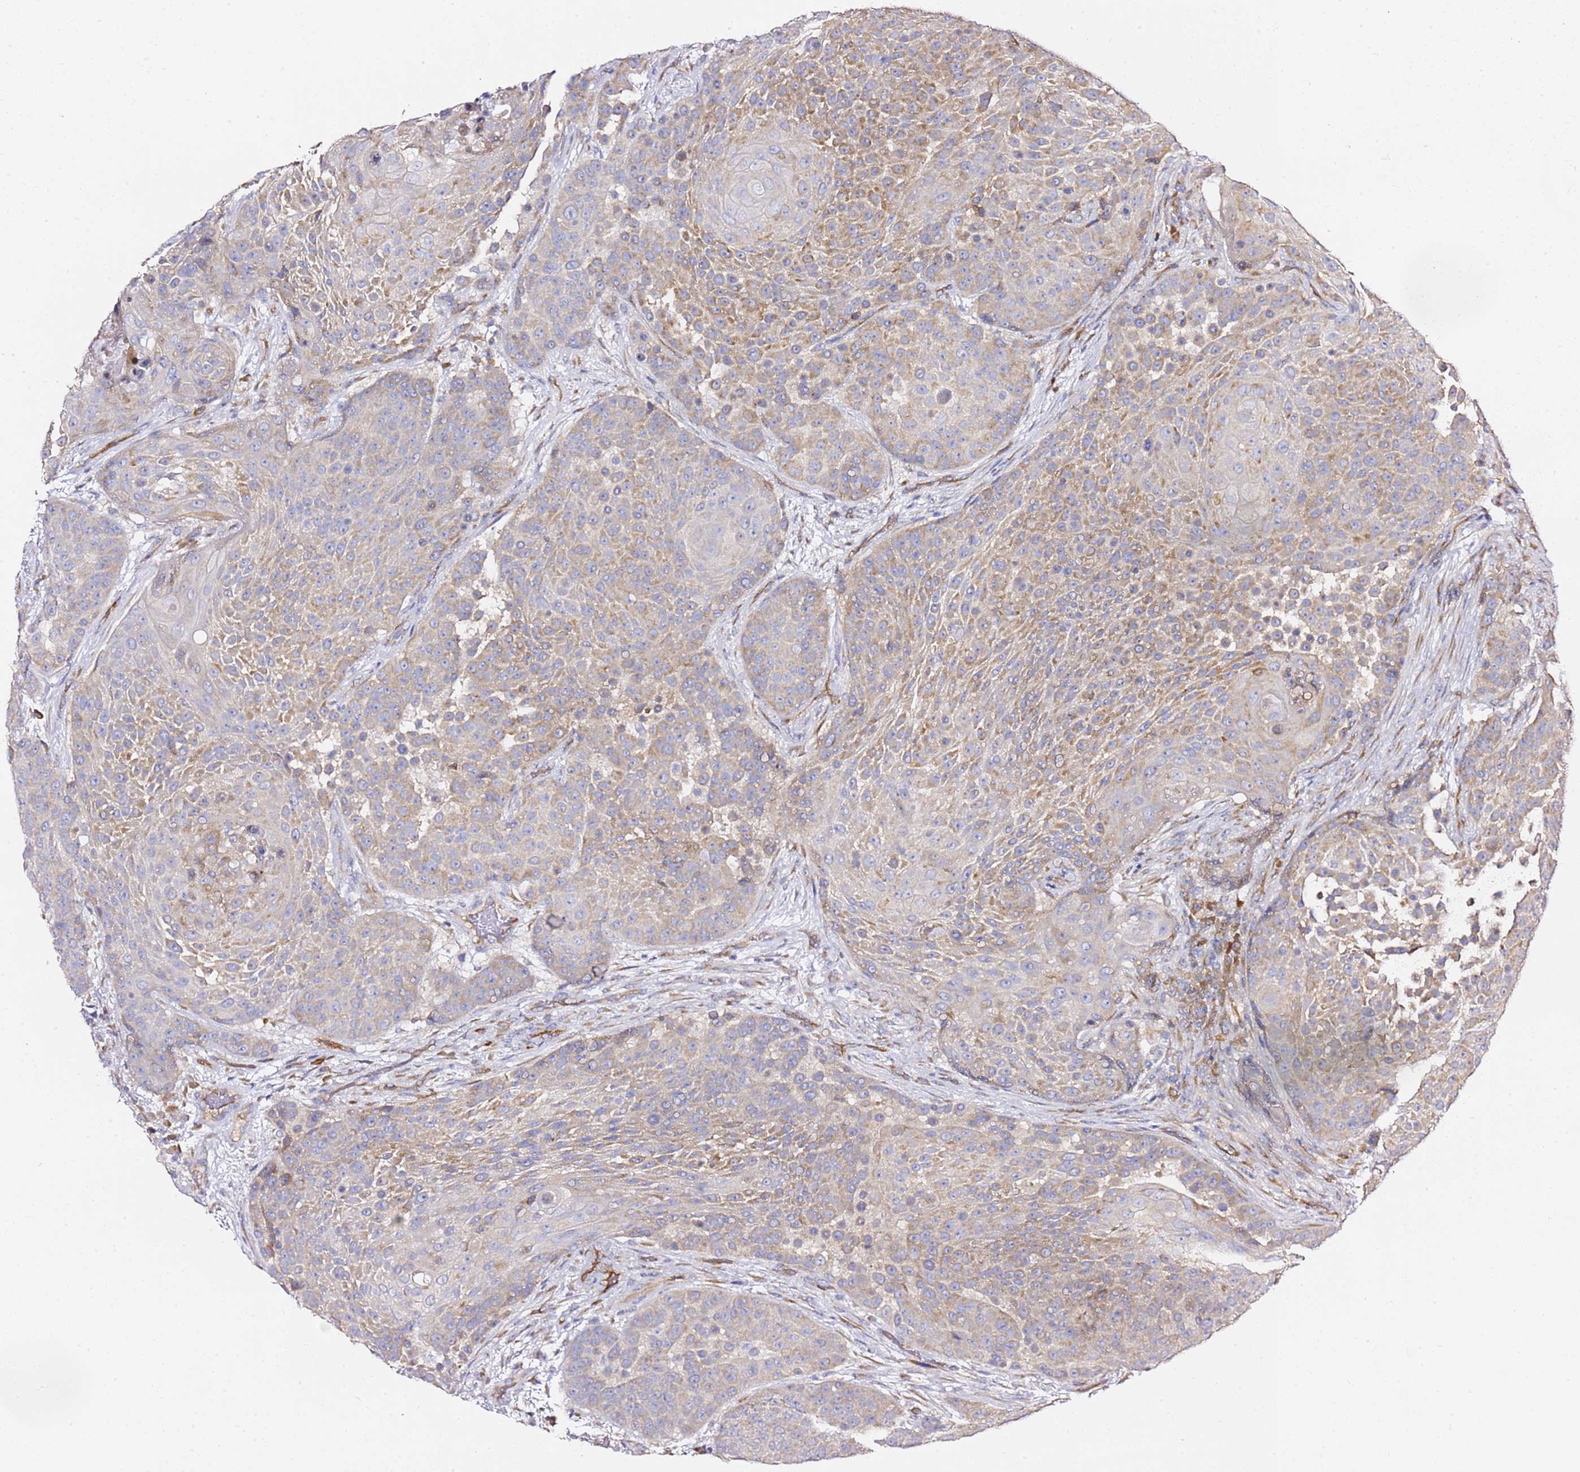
{"staining": {"intensity": "weak", "quantity": "25%-75%", "location": "cytoplasmic/membranous"}, "tissue": "urothelial cancer", "cell_type": "Tumor cells", "image_type": "cancer", "snomed": [{"axis": "morphology", "description": "Urothelial carcinoma, High grade"}, {"axis": "topography", "description": "Urinary bladder"}], "caption": "Urothelial carcinoma (high-grade) stained with DAB (3,3'-diaminobenzidine) immunohistochemistry exhibits low levels of weak cytoplasmic/membranous expression in approximately 25%-75% of tumor cells.", "gene": "KIF7", "patient": {"sex": "female", "age": 63}}